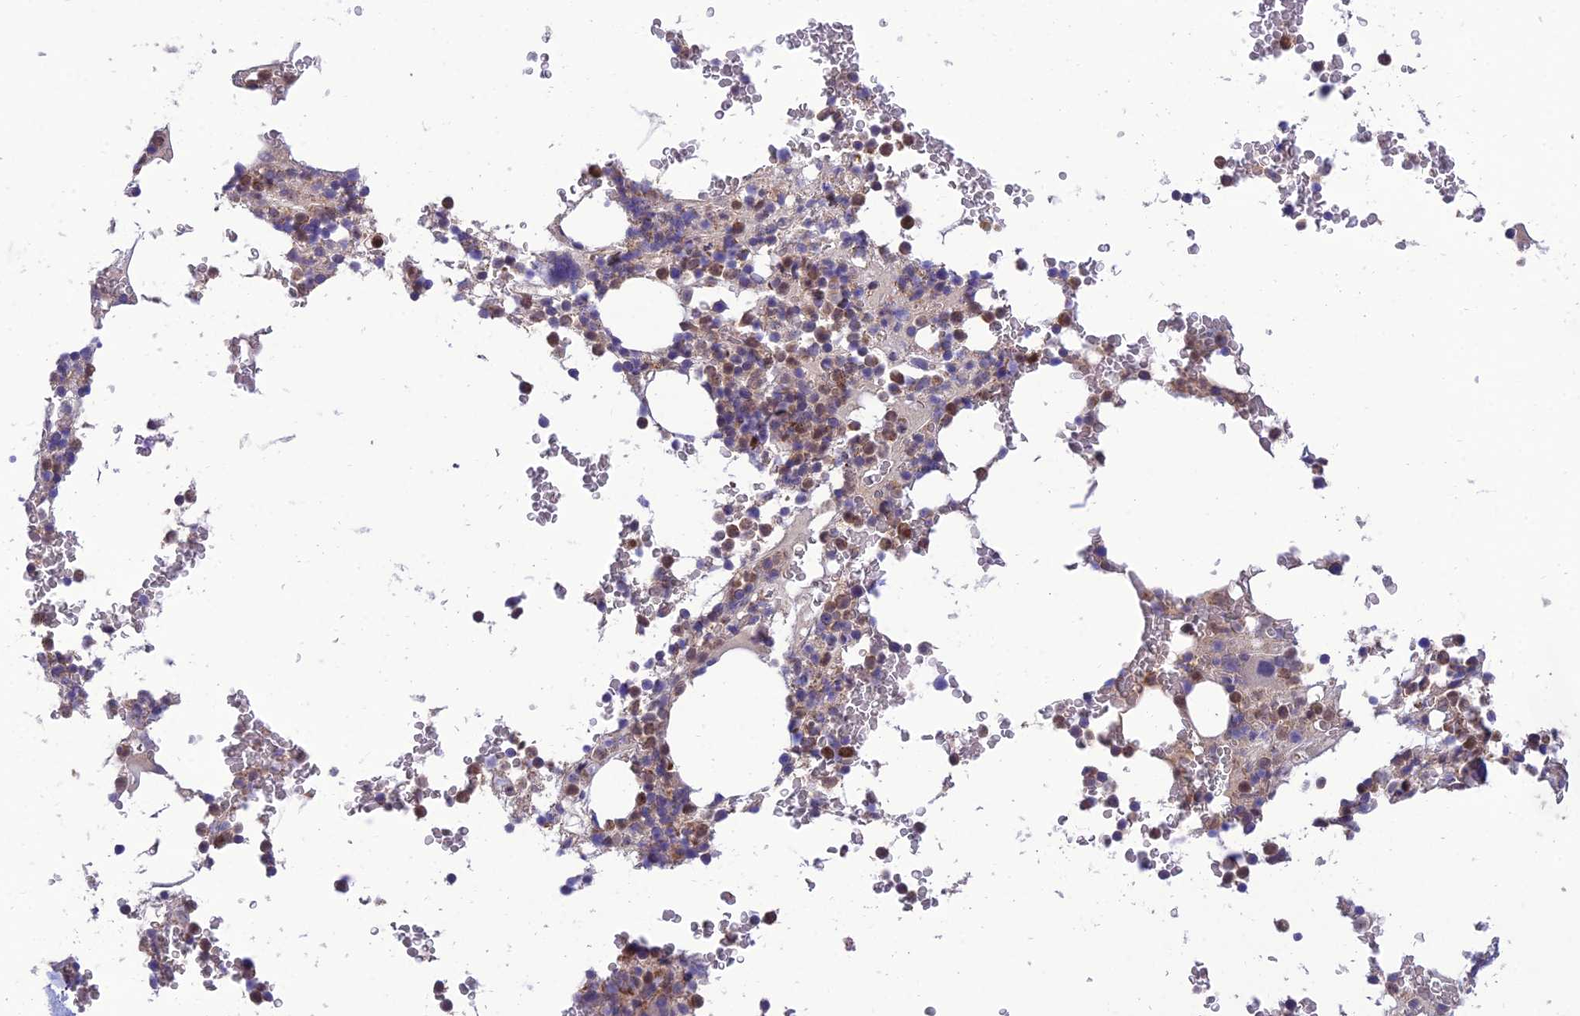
{"staining": {"intensity": "moderate", "quantity": "25%-75%", "location": "cytoplasmic/membranous"}, "tissue": "bone marrow", "cell_type": "Hematopoietic cells", "image_type": "normal", "snomed": [{"axis": "morphology", "description": "Normal tissue, NOS"}, {"axis": "topography", "description": "Bone marrow"}], "caption": "The micrograph displays staining of unremarkable bone marrow, revealing moderate cytoplasmic/membranous protein expression (brown color) within hematopoietic cells. (Stains: DAB in brown, nuclei in blue, Microscopy: brightfield microscopy at high magnification).", "gene": "IRAK3", "patient": {"sex": "male", "age": 58}}